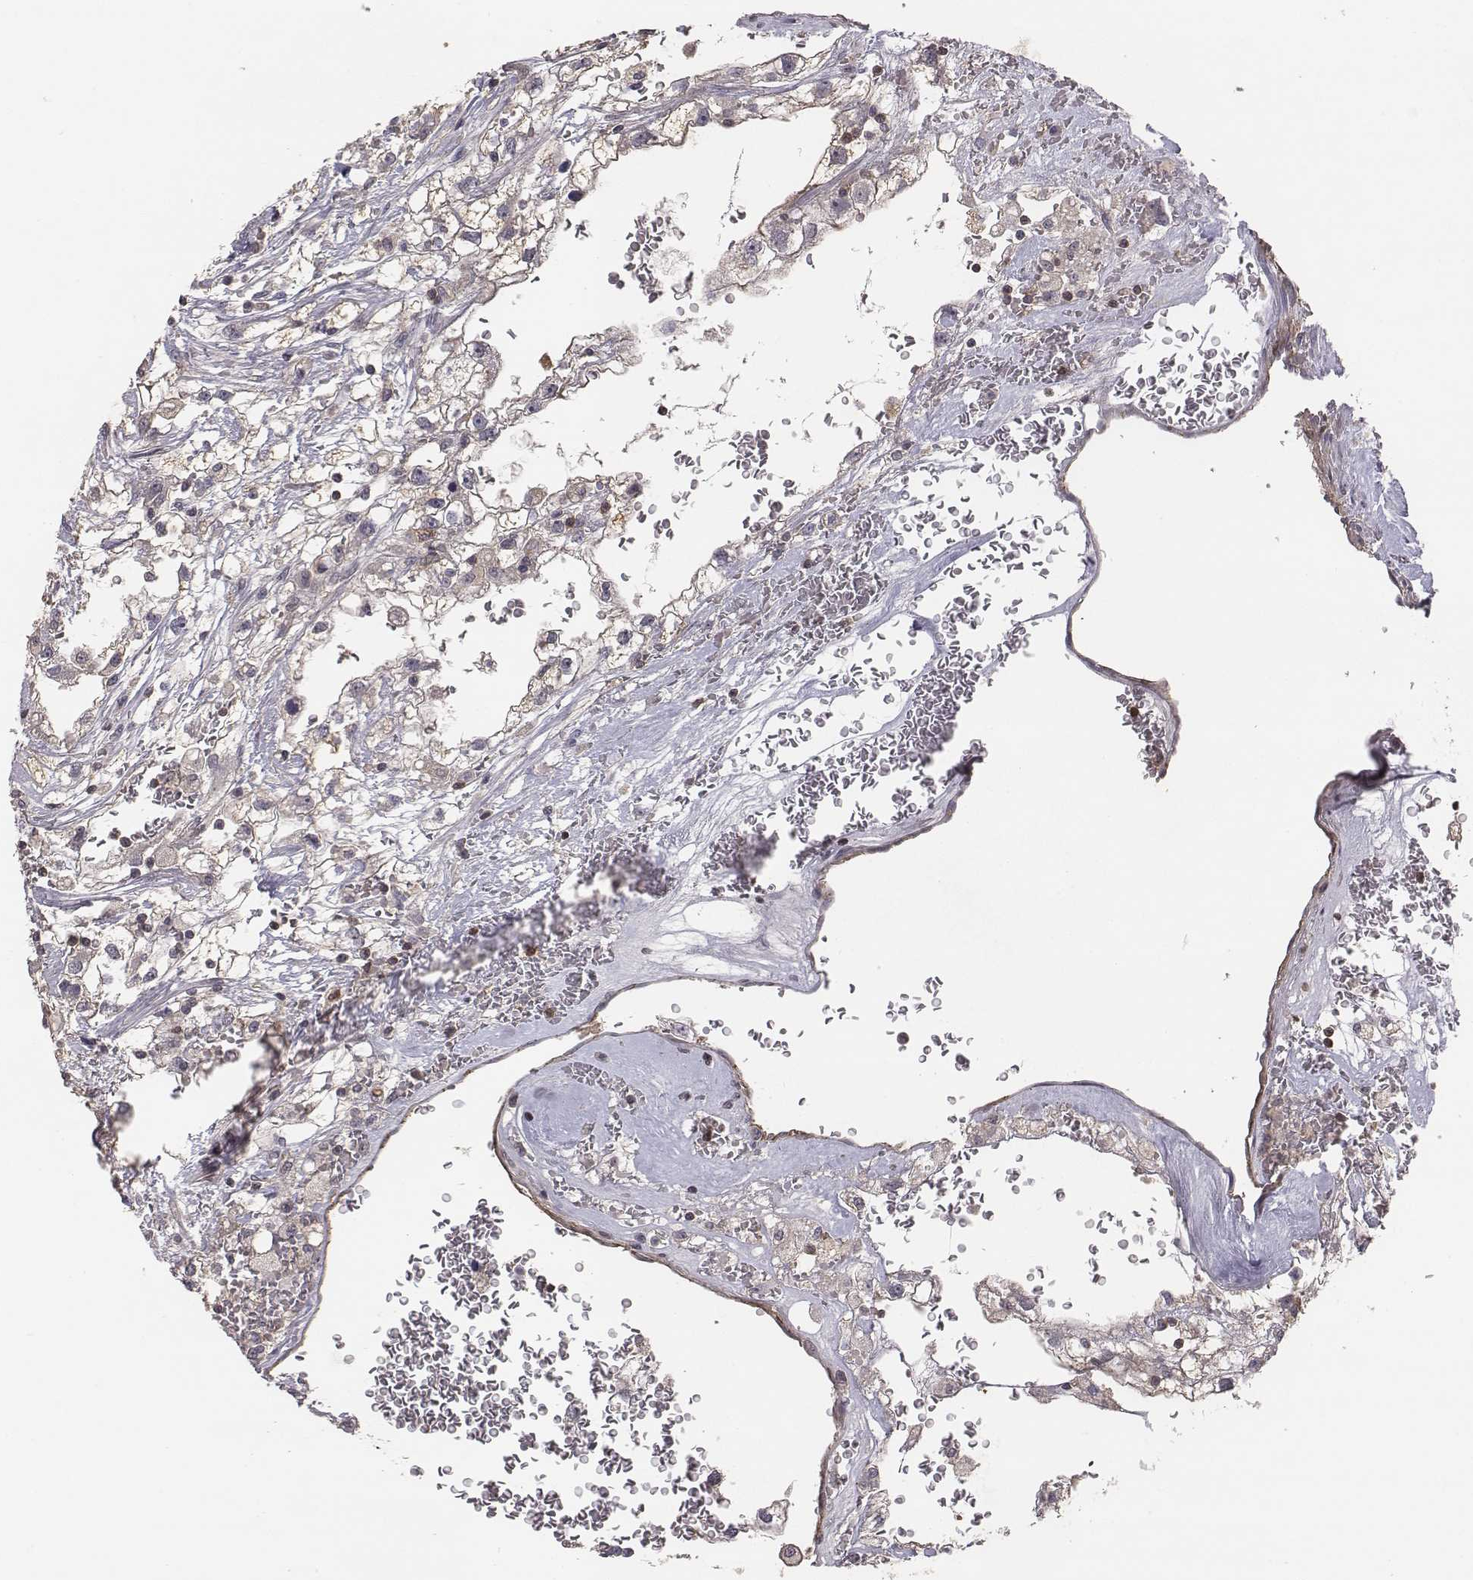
{"staining": {"intensity": "negative", "quantity": "none", "location": "none"}, "tissue": "renal cancer", "cell_type": "Tumor cells", "image_type": "cancer", "snomed": [{"axis": "morphology", "description": "Adenocarcinoma, NOS"}, {"axis": "topography", "description": "Kidney"}], "caption": "DAB immunohistochemical staining of renal cancer (adenocarcinoma) displays no significant expression in tumor cells.", "gene": "PTPRG", "patient": {"sex": "male", "age": 59}}